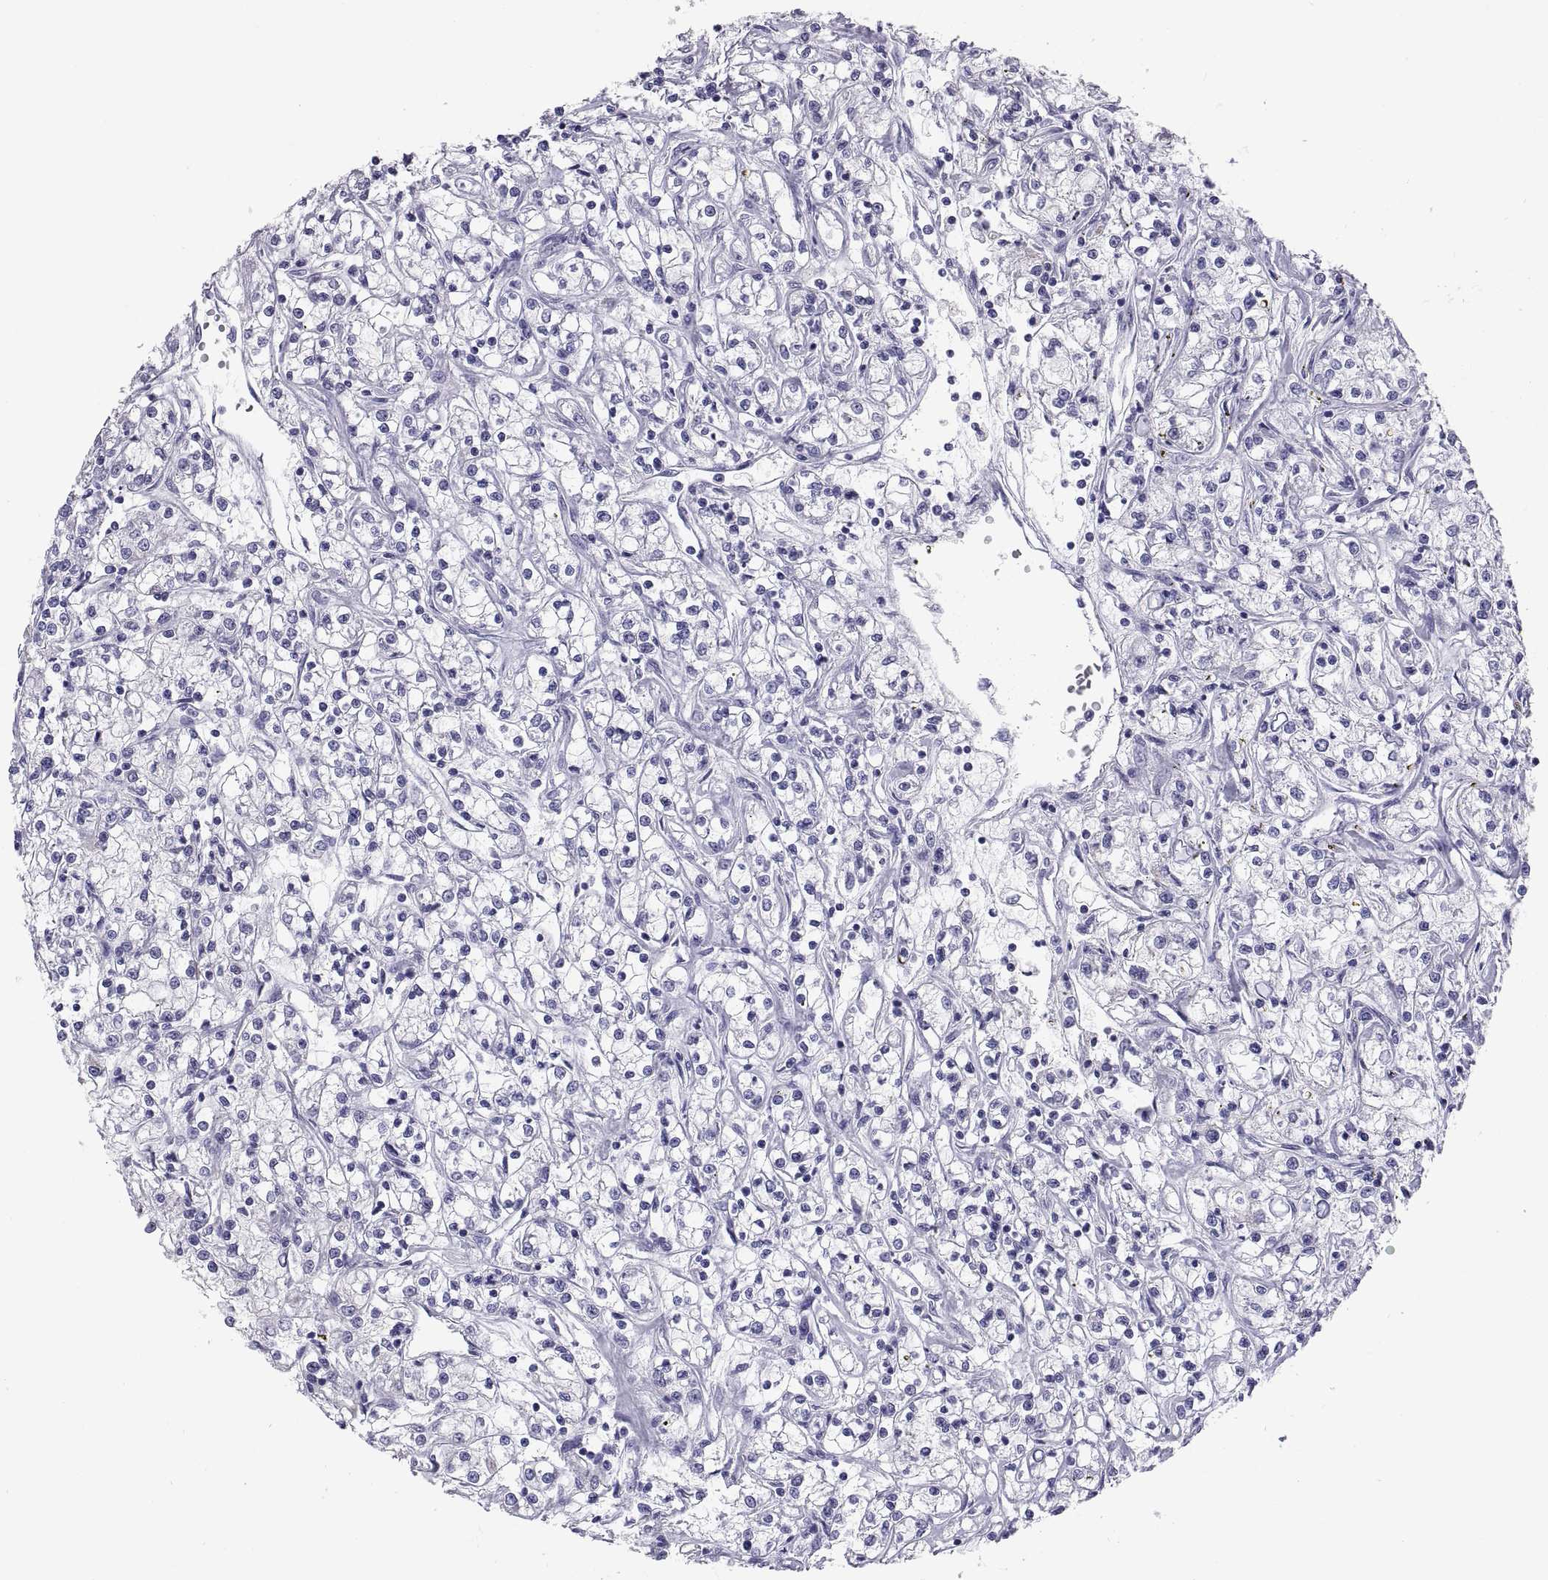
{"staining": {"intensity": "negative", "quantity": "none", "location": "none"}, "tissue": "renal cancer", "cell_type": "Tumor cells", "image_type": "cancer", "snomed": [{"axis": "morphology", "description": "Adenocarcinoma, NOS"}, {"axis": "topography", "description": "Kidney"}], "caption": "This is a micrograph of immunohistochemistry (IHC) staining of renal cancer (adenocarcinoma), which shows no staining in tumor cells. (Stains: DAB (3,3'-diaminobenzidine) immunohistochemistry with hematoxylin counter stain, Microscopy: brightfield microscopy at high magnification).", "gene": "FAM170A", "patient": {"sex": "female", "age": 59}}